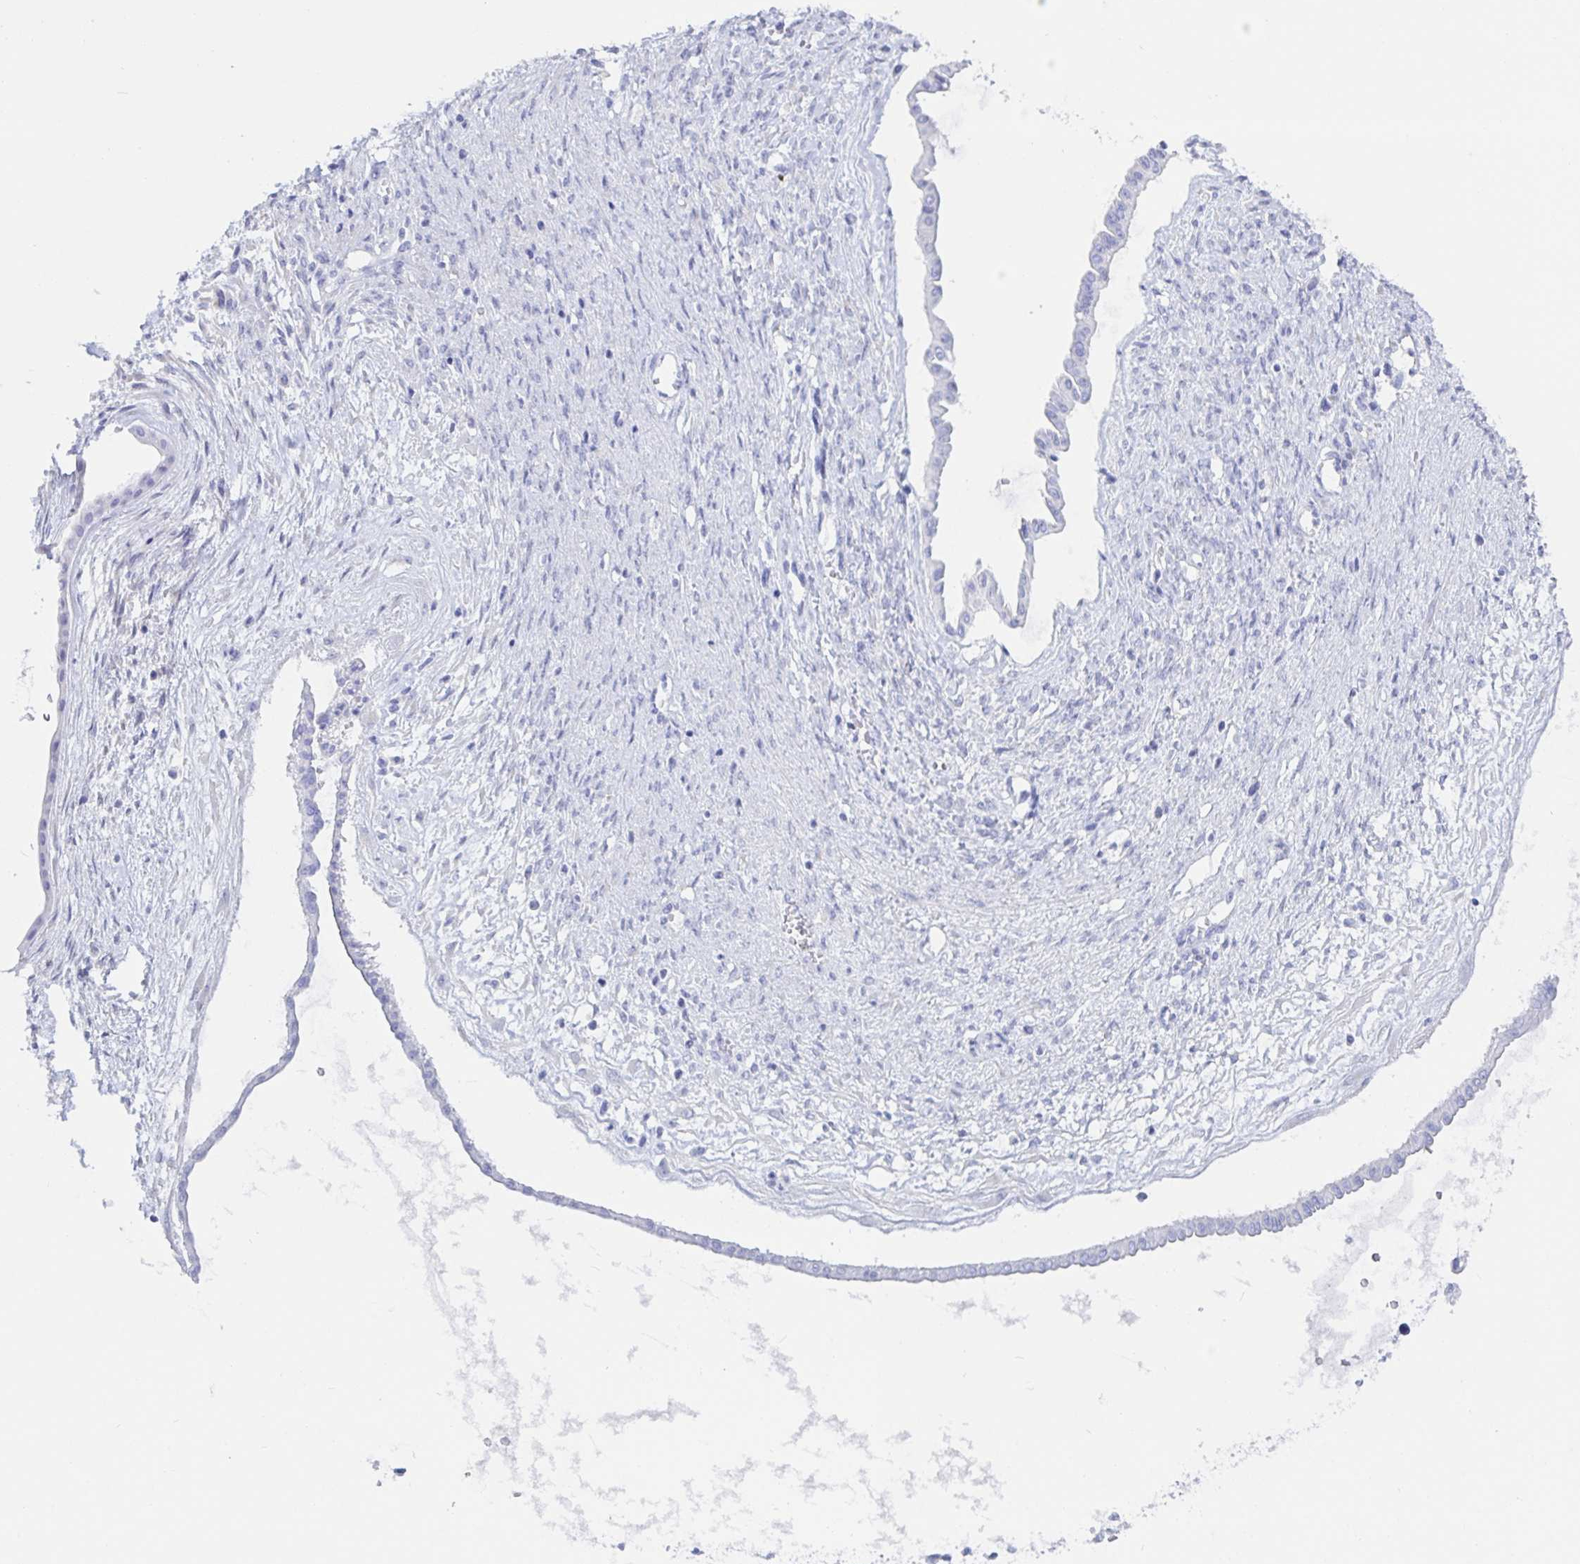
{"staining": {"intensity": "negative", "quantity": "none", "location": "none"}, "tissue": "ovarian cancer", "cell_type": "Tumor cells", "image_type": "cancer", "snomed": [{"axis": "morphology", "description": "Cystadenocarcinoma, mucinous, NOS"}, {"axis": "topography", "description": "Ovary"}], "caption": "Tumor cells show no significant positivity in ovarian mucinous cystadenocarcinoma. Nuclei are stained in blue.", "gene": "KCNH6", "patient": {"sex": "female", "age": 73}}